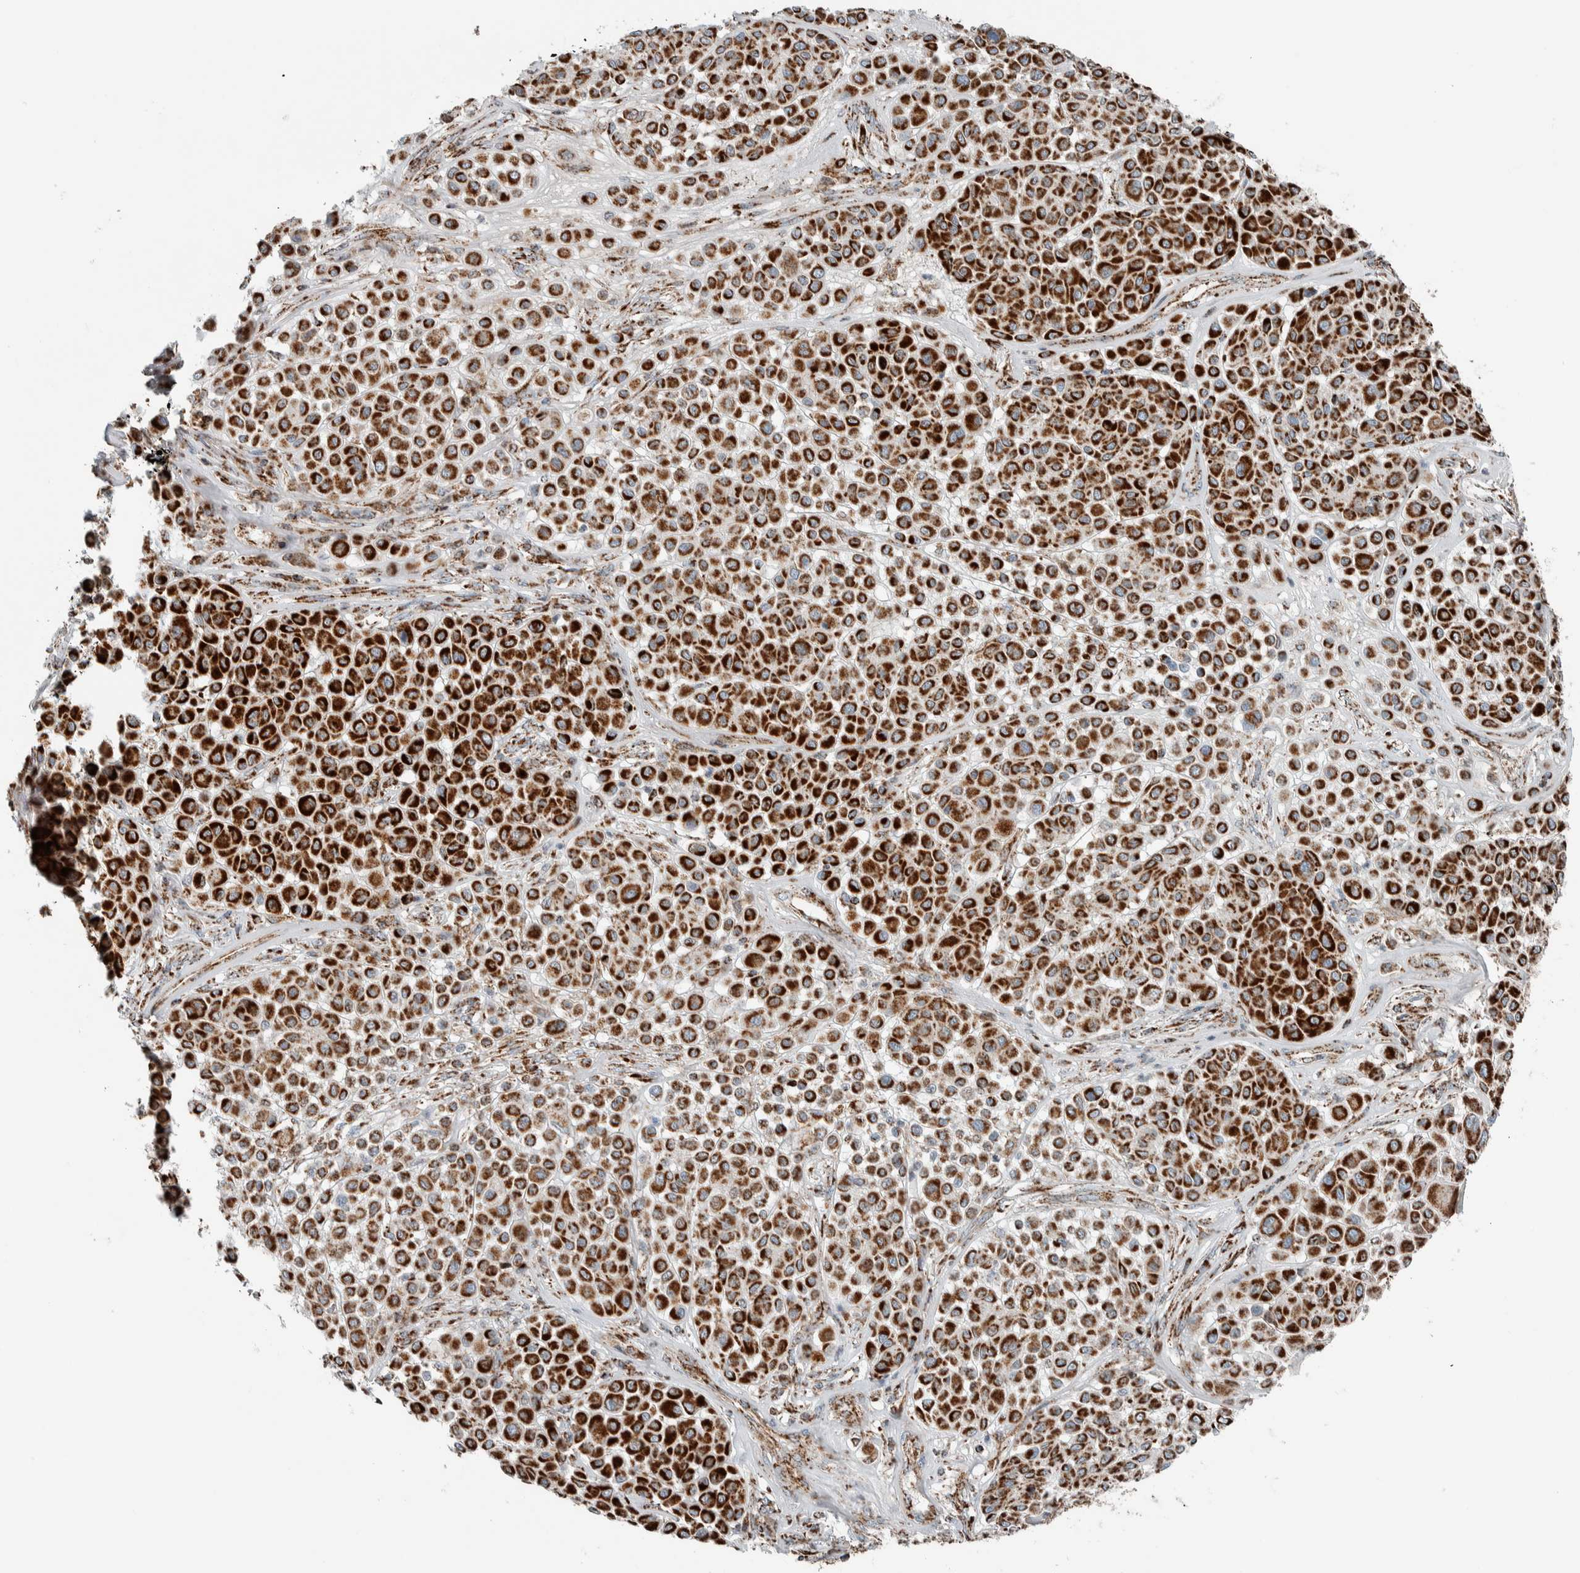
{"staining": {"intensity": "strong", "quantity": ">75%", "location": "cytoplasmic/membranous"}, "tissue": "melanoma", "cell_type": "Tumor cells", "image_type": "cancer", "snomed": [{"axis": "morphology", "description": "Malignant melanoma, Metastatic site"}, {"axis": "topography", "description": "Soft tissue"}], "caption": "Immunohistochemistry (DAB) staining of melanoma exhibits strong cytoplasmic/membranous protein staining in about >75% of tumor cells. (Brightfield microscopy of DAB IHC at high magnification).", "gene": "CNTROB", "patient": {"sex": "male", "age": 41}}